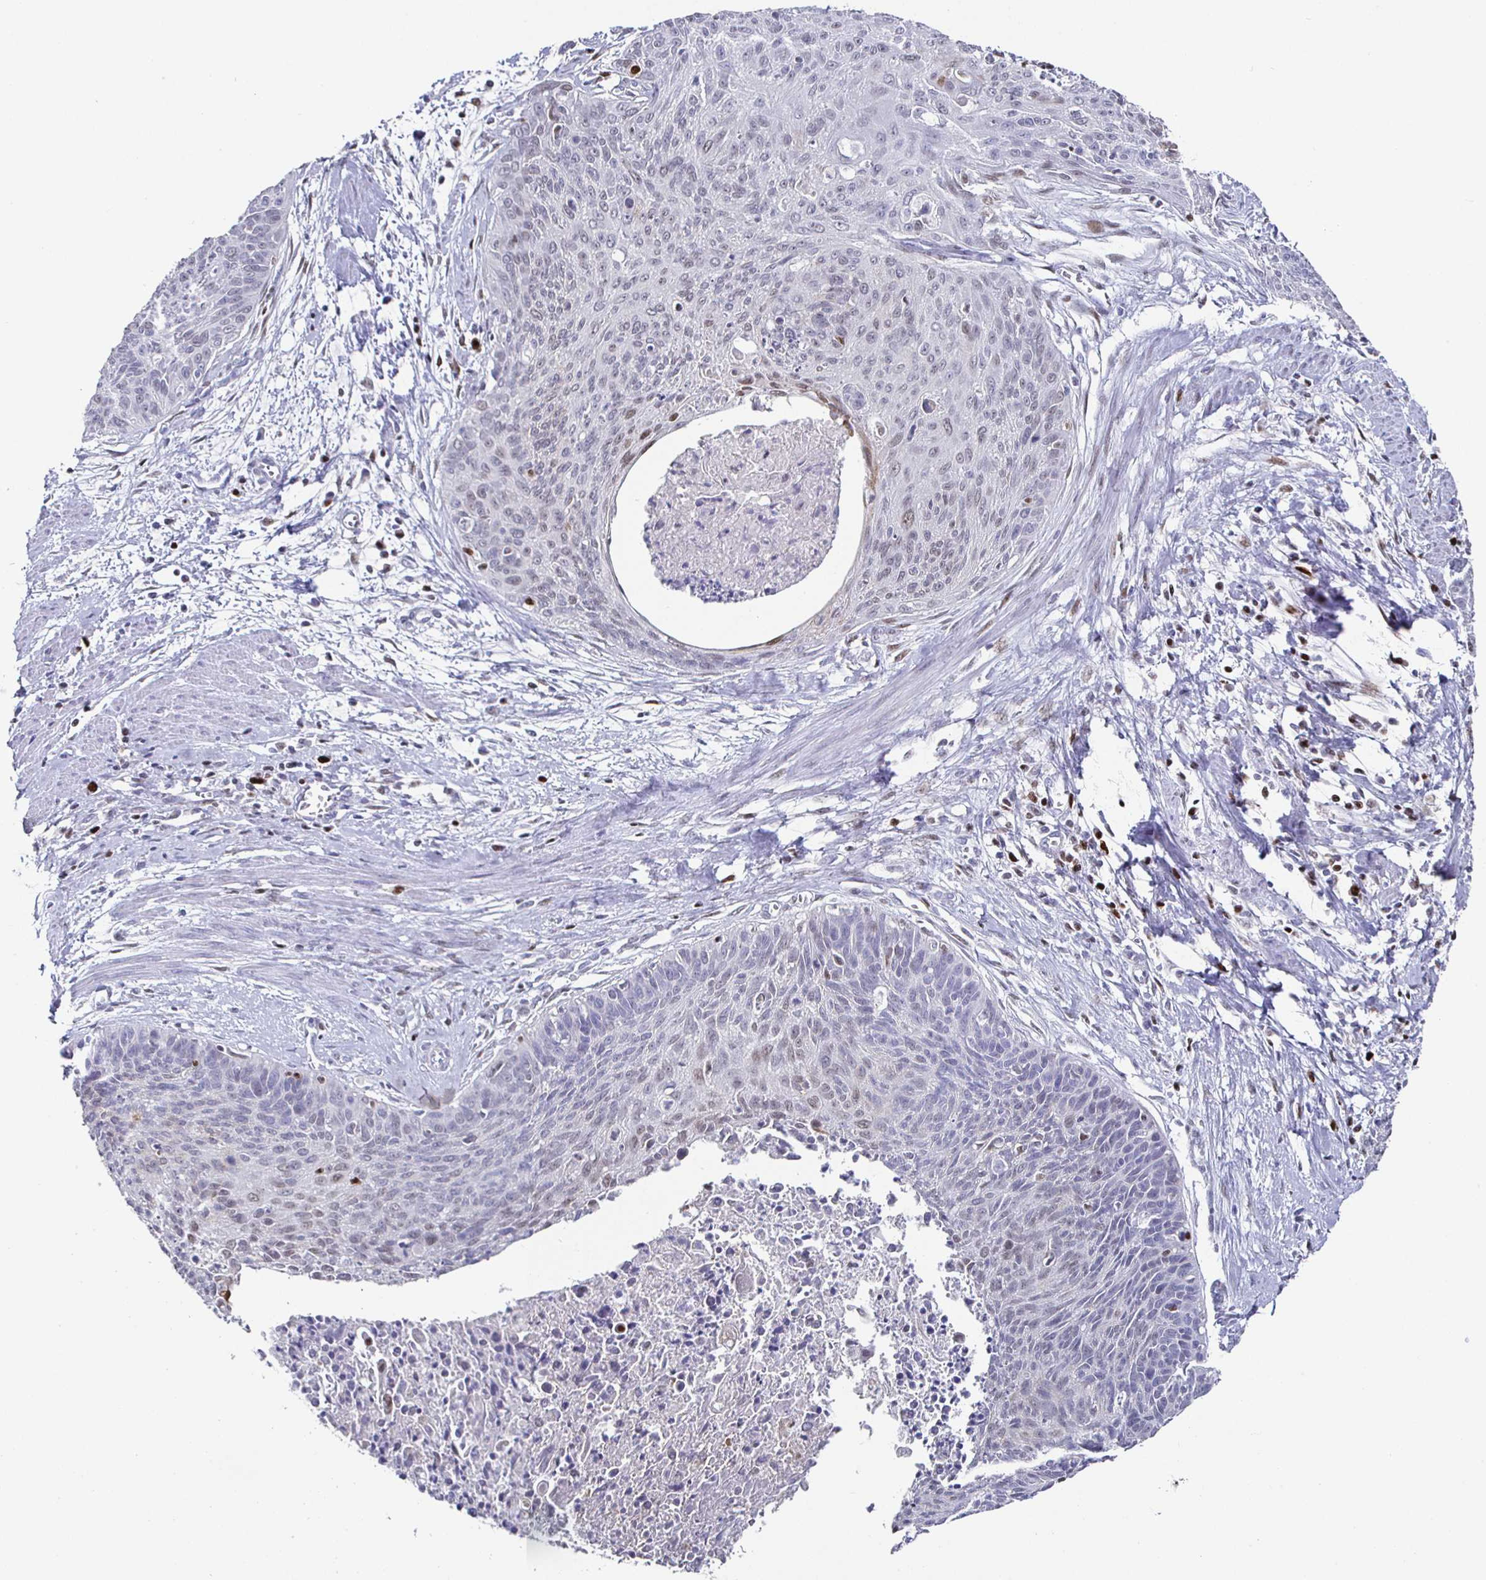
{"staining": {"intensity": "weak", "quantity": "25%-75%", "location": "nuclear"}, "tissue": "cervical cancer", "cell_type": "Tumor cells", "image_type": "cancer", "snomed": [{"axis": "morphology", "description": "Squamous cell carcinoma, NOS"}, {"axis": "topography", "description": "Cervix"}], "caption": "Approximately 25%-75% of tumor cells in human squamous cell carcinoma (cervical) display weak nuclear protein positivity as visualized by brown immunohistochemical staining.", "gene": "RUNX2", "patient": {"sex": "female", "age": 55}}